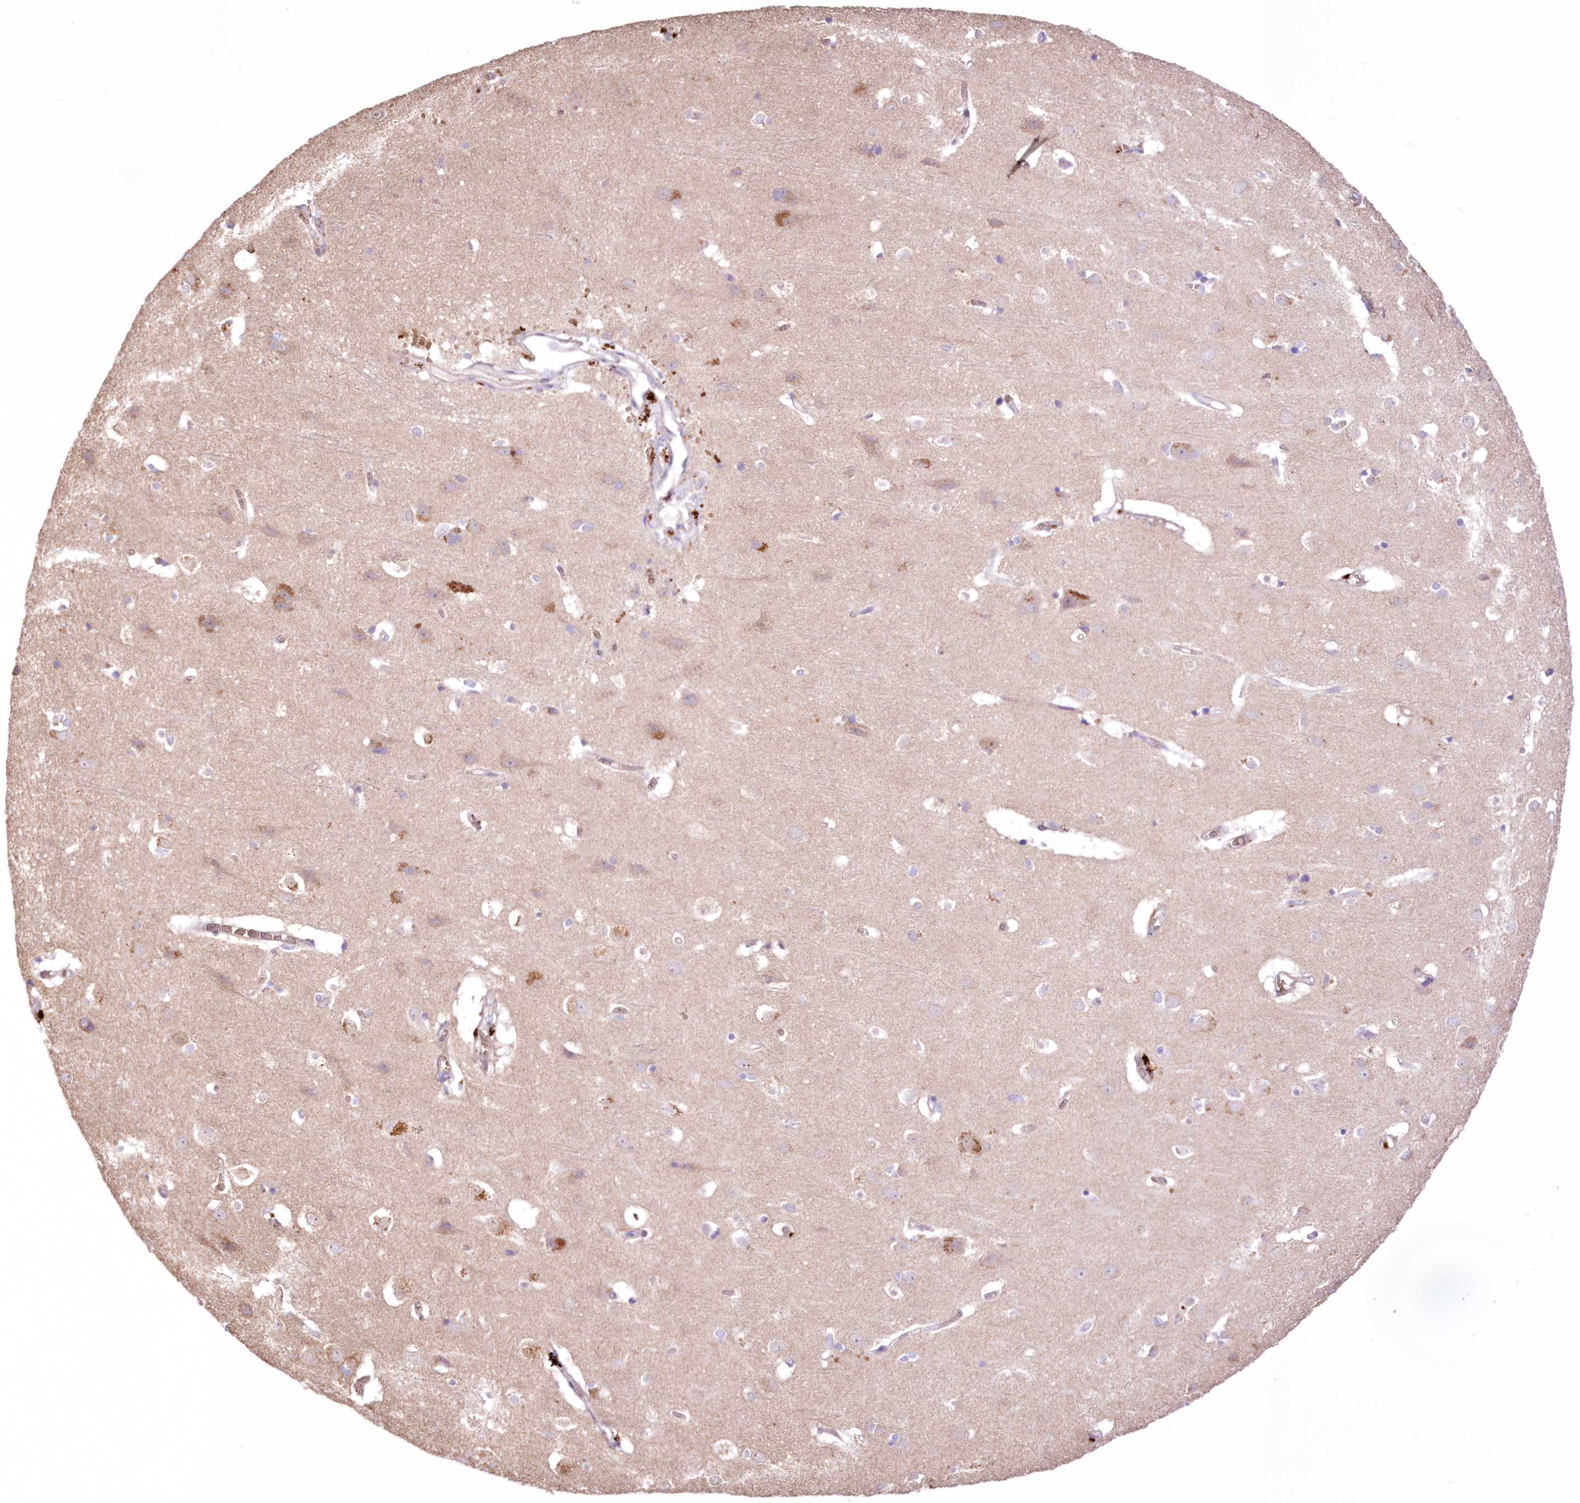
{"staining": {"intensity": "negative", "quantity": "none", "location": "none"}, "tissue": "cerebral cortex", "cell_type": "Endothelial cells", "image_type": "normal", "snomed": [{"axis": "morphology", "description": "Normal tissue, NOS"}, {"axis": "topography", "description": "Cerebral cortex"}], "caption": "Protein analysis of benign cerebral cortex reveals no significant staining in endothelial cells.", "gene": "FCHO2", "patient": {"sex": "male", "age": 54}}